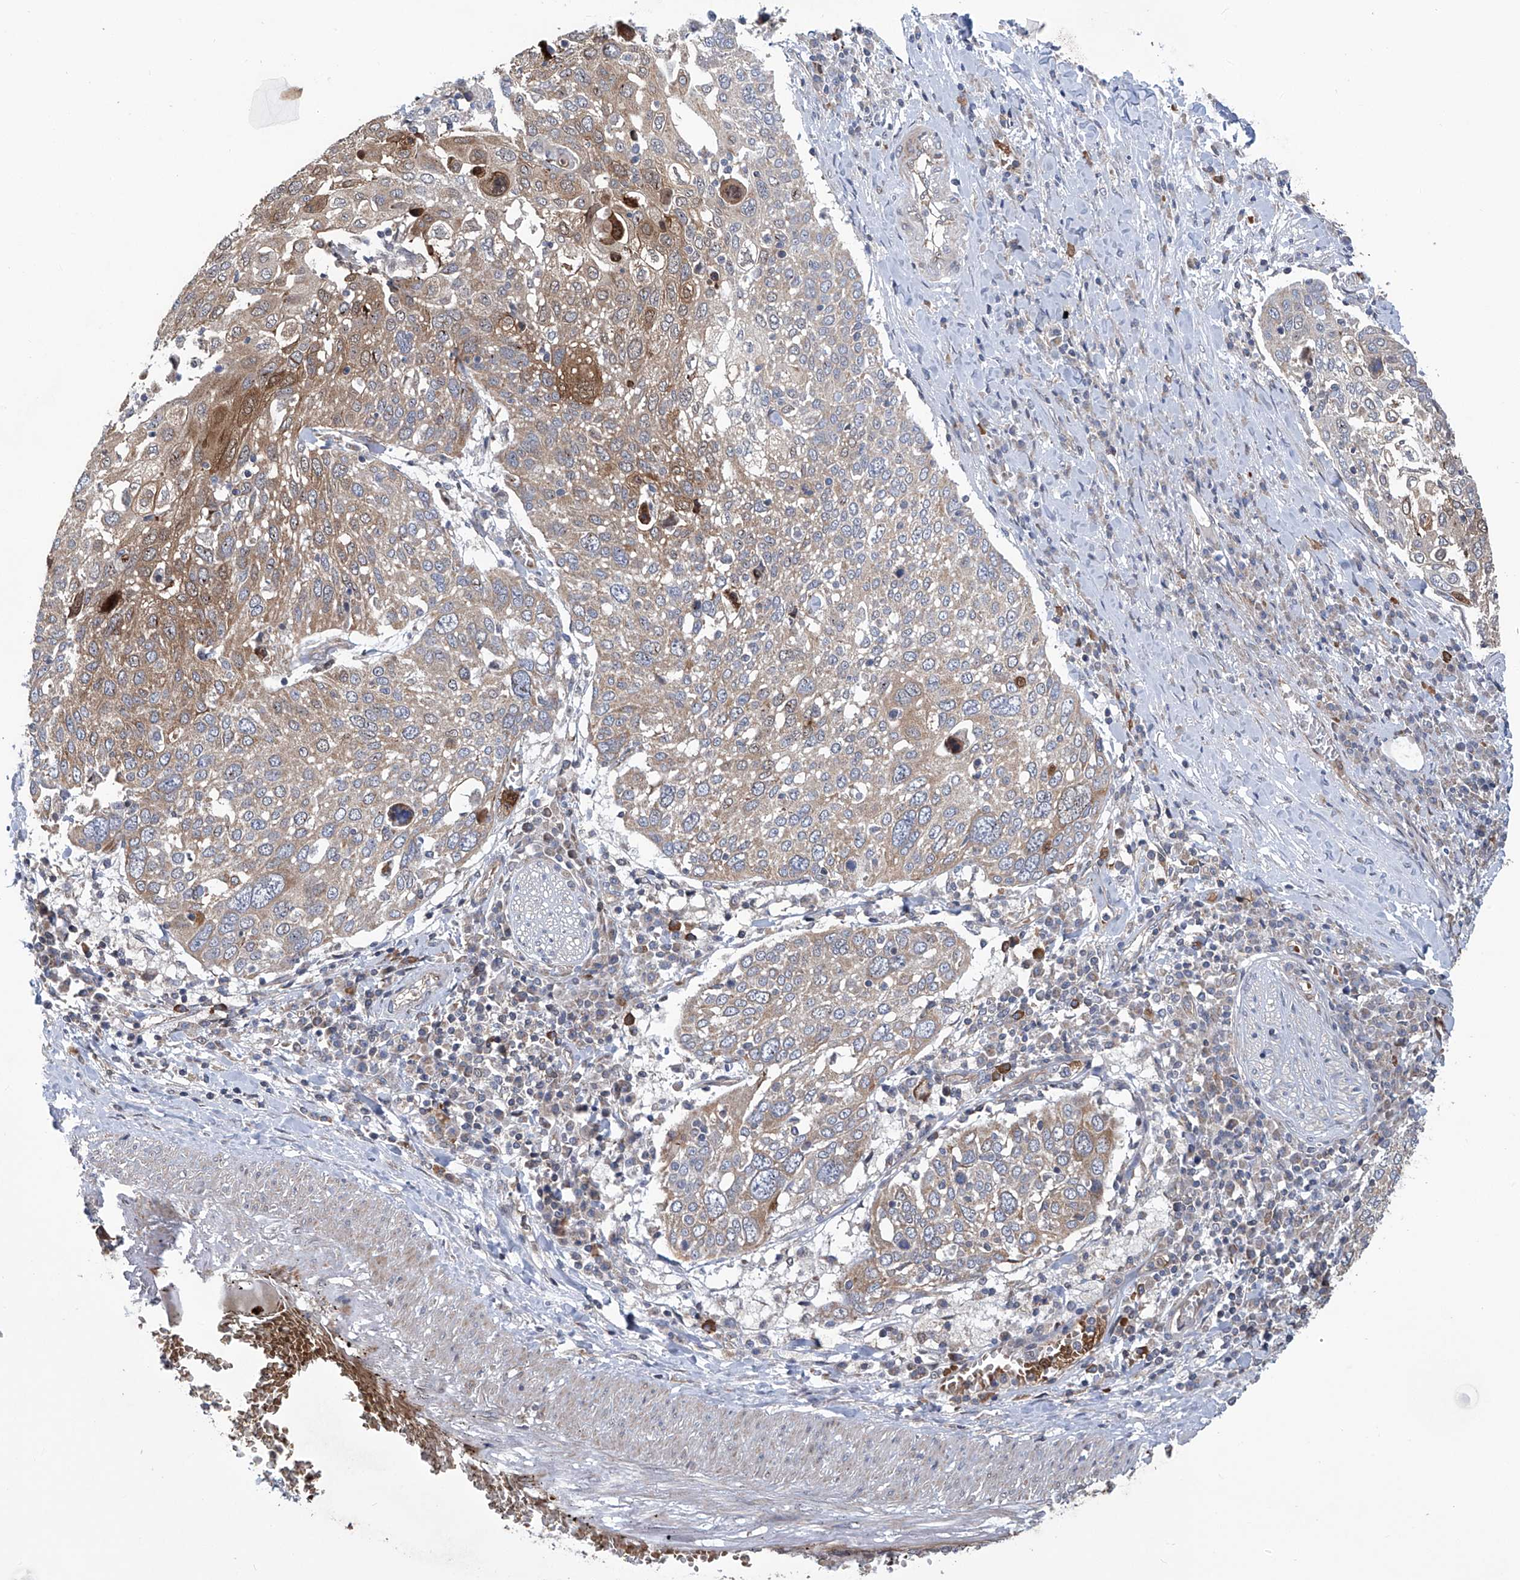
{"staining": {"intensity": "moderate", "quantity": "25%-75%", "location": "cytoplasmic/membranous"}, "tissue": "lung cancer", "cell_type": "Tumor cells", "image_type": "cancer", "snomed": [{"axis": "morphology", "description": "Squamous cell carcinoma, NOS"}, {"axis": "topography", "description": "Lung"}], "caption": "The image displays a brown stain indicating the presence of a protein in the cytoplasmic/membranous of tumor cells in lung cancer (squamous cell carcinoma). Immunohistochemistry (ihc) stains the protein of interest in brown and the nuclei are stained blue.", "gene": "EIF2D", "patient": {"sex": "male", "age": 65}}